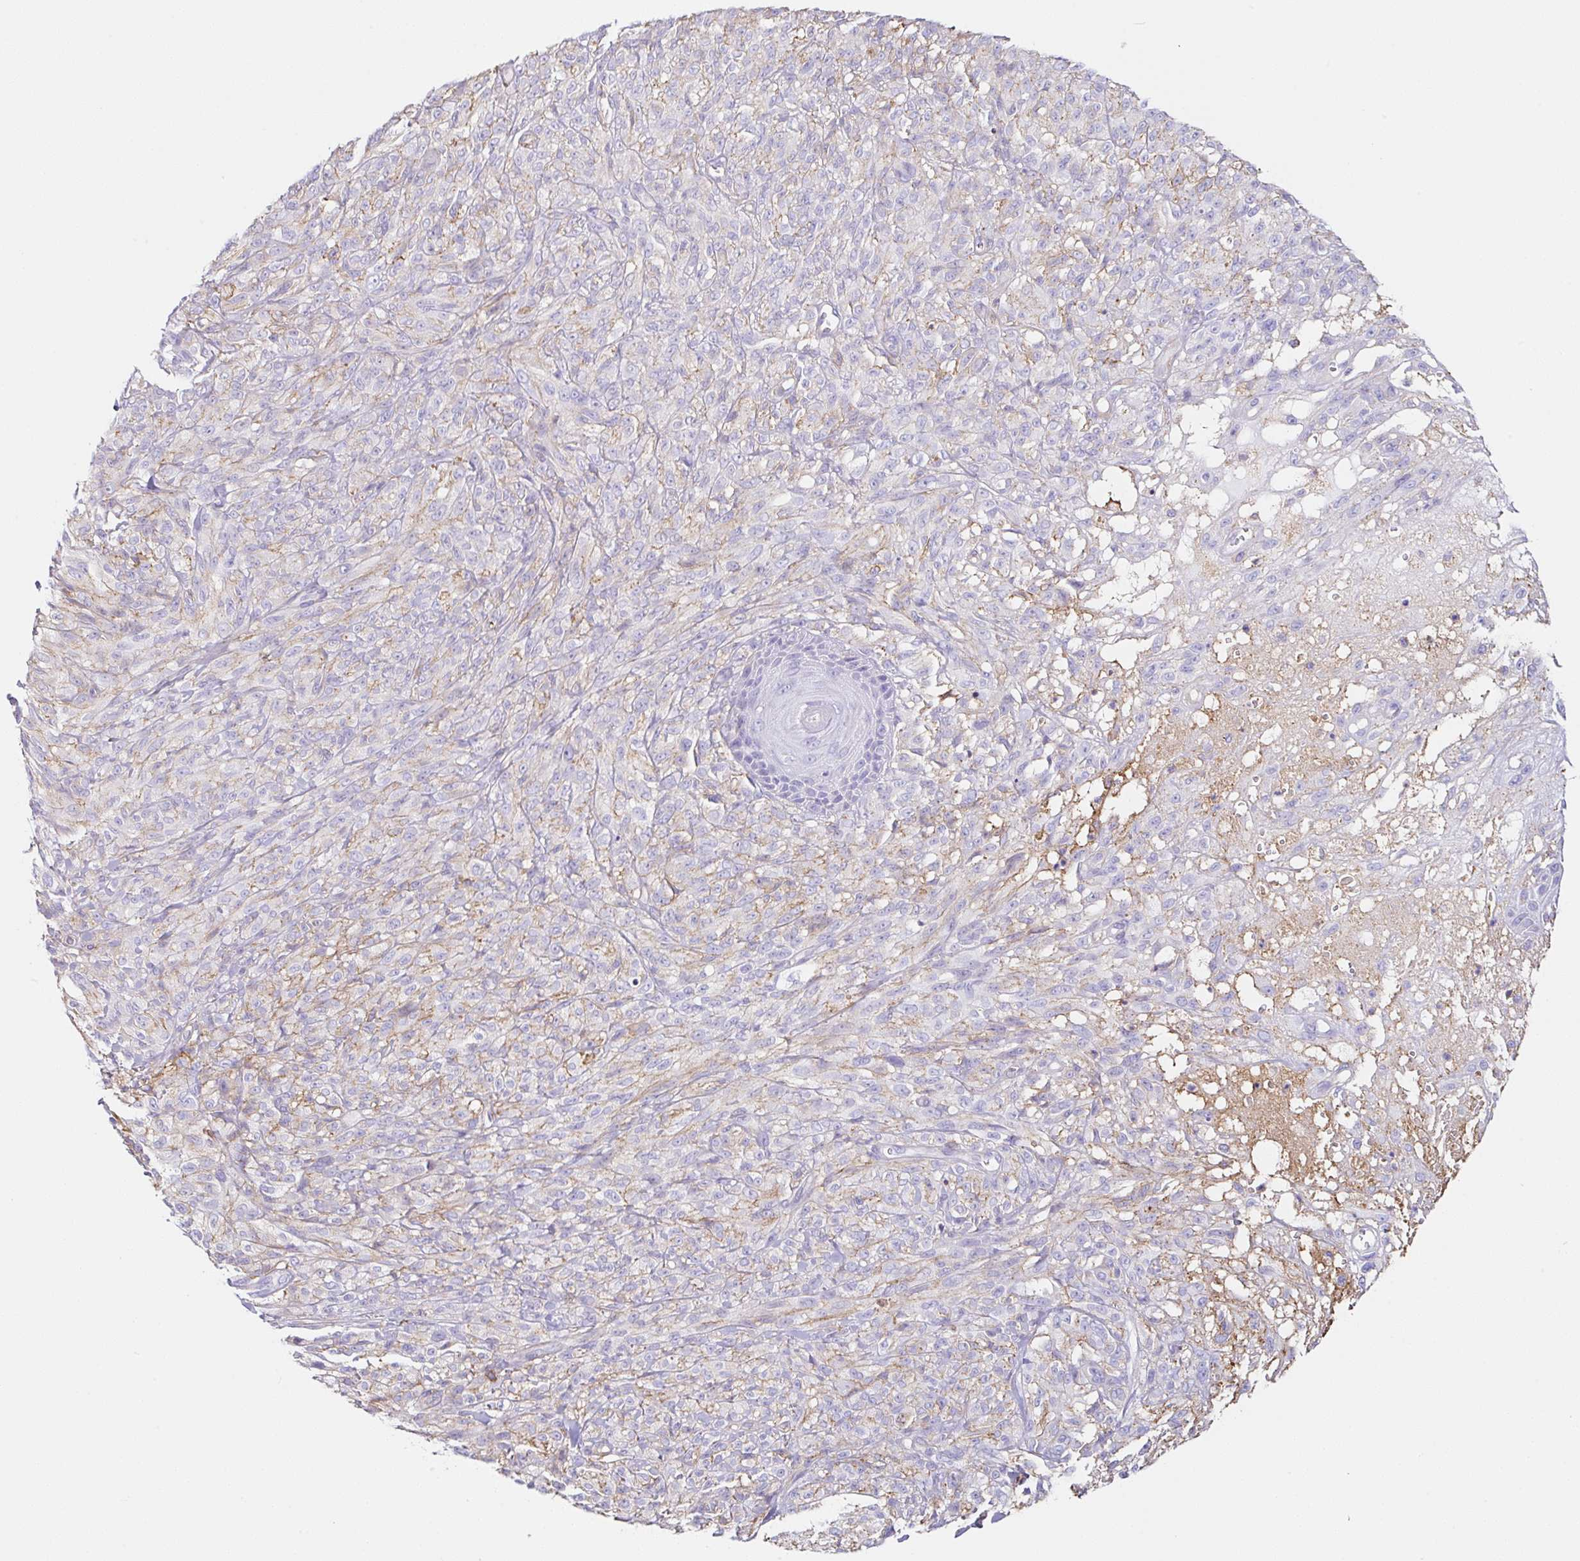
{"staining": {"intensity": "negative", "quantity": "none", "location": "none"}, "tissue": "melanoma", "cell_type": "Tumor cells", "image_type": "cancer", "snomed": [{"axis": "morphology", "description": "Malignant melanoma, NOS"}, {"axis": "topography", "description": "Skin of upper arm"}], "caption": "High power microscopy micrograph of an immunohistochemistry (IHC) micrograph of melanoma, revealing no significant positivity in tumor cells. (DAB (3,3'-diaminobenzidine) immunohistochemistry, high magnification).", "gene": "MTTP", "patient": {"sex": "female", "age": 65}}